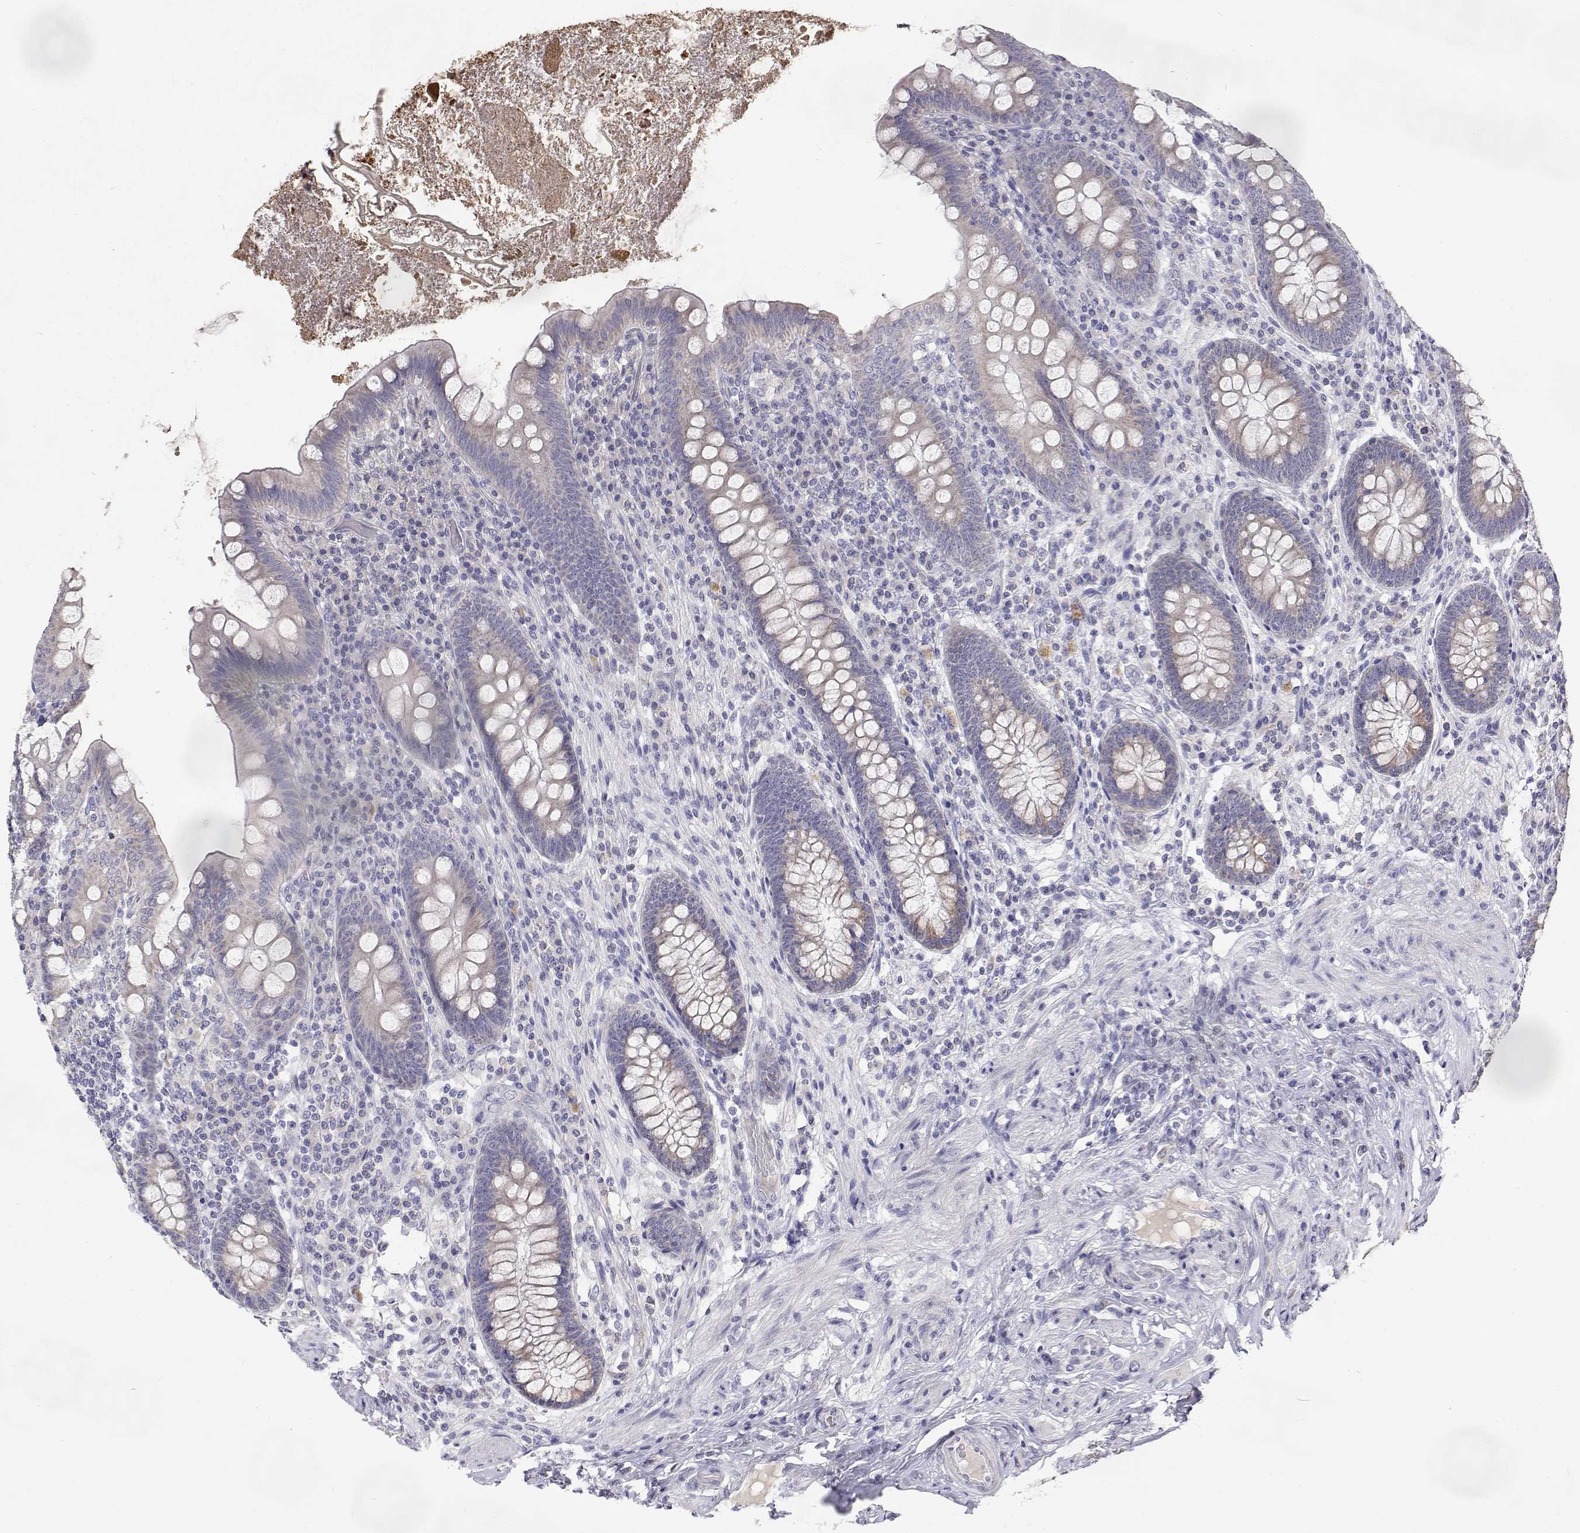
{"staining": {"intensity": "weak", "quantity": "<25%", "location": "cytoplasmic/membranous"}, "tissue": "appendix", "cell_type": "Glandular cells", "image_type": "normal", "snomed": [{"axis": "morphology", "description": "Normal tissue, NOS"}, {"axis": "topography", "description": "Appendix"}], "caption": "IHC photomicrograph of normal human appendix stained for a protein (brown), which displays no positivity in glandular cells. (IHC, brightfield microscopy, high magnification).", "gene": "TRIM60", "patient": {"sex": "male", "age": 71}}